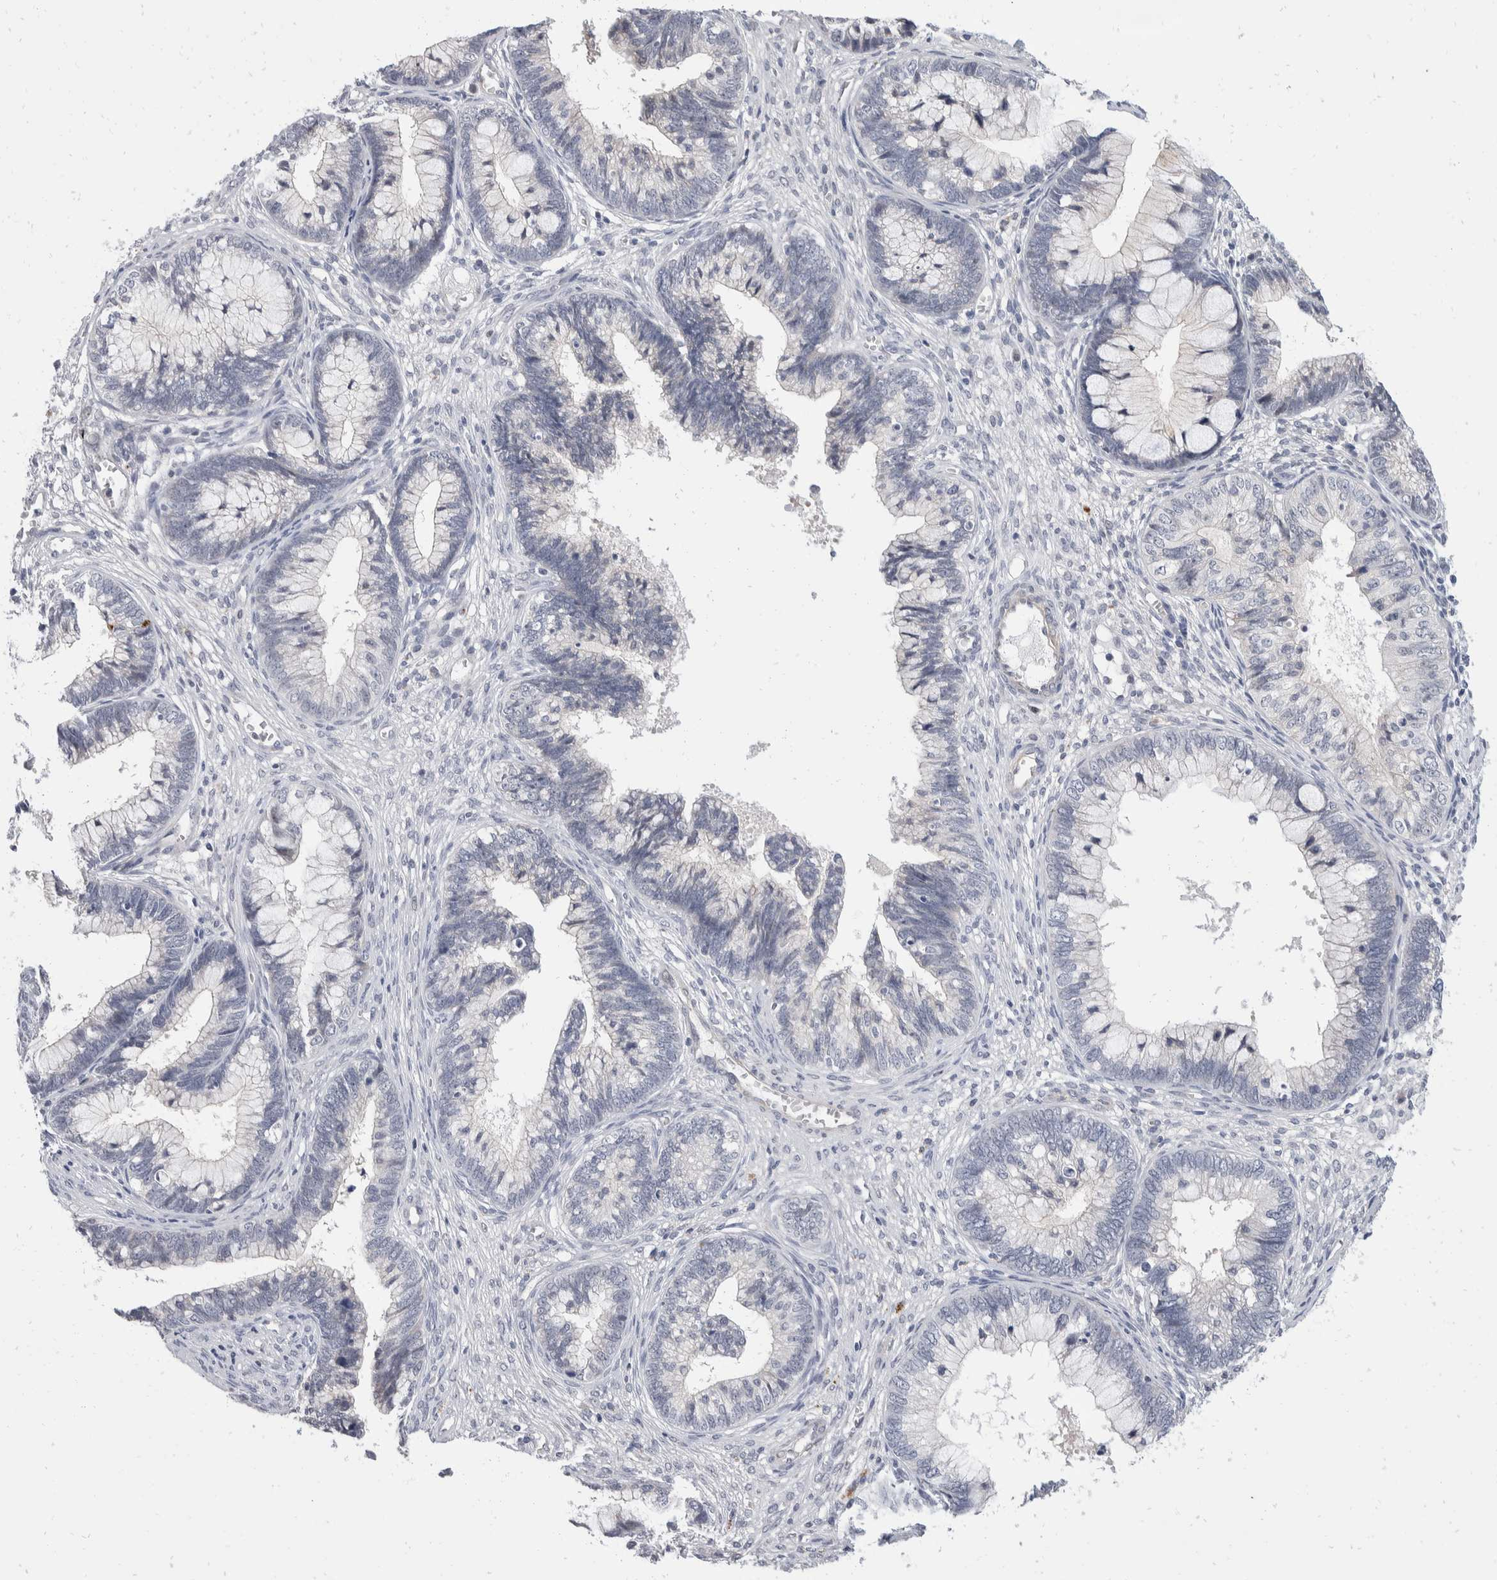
{"staining": {"intensity": "negative", "quantity": "none", "location": "none"}, "tissue": "cervical cancer", "cell_type": "Tumor cells", "image_type": "cancer", "snomed": [{"axis": "morphology", "description": "Adenocarcinoma, NOS"}, {"axis": "topography", "description": "Cervix"}], "caption": "Tumor cells show no significant staining in cervical cancer.", "gene": "CATSPERD", "patient": {"sex": "female", "age": 44}}